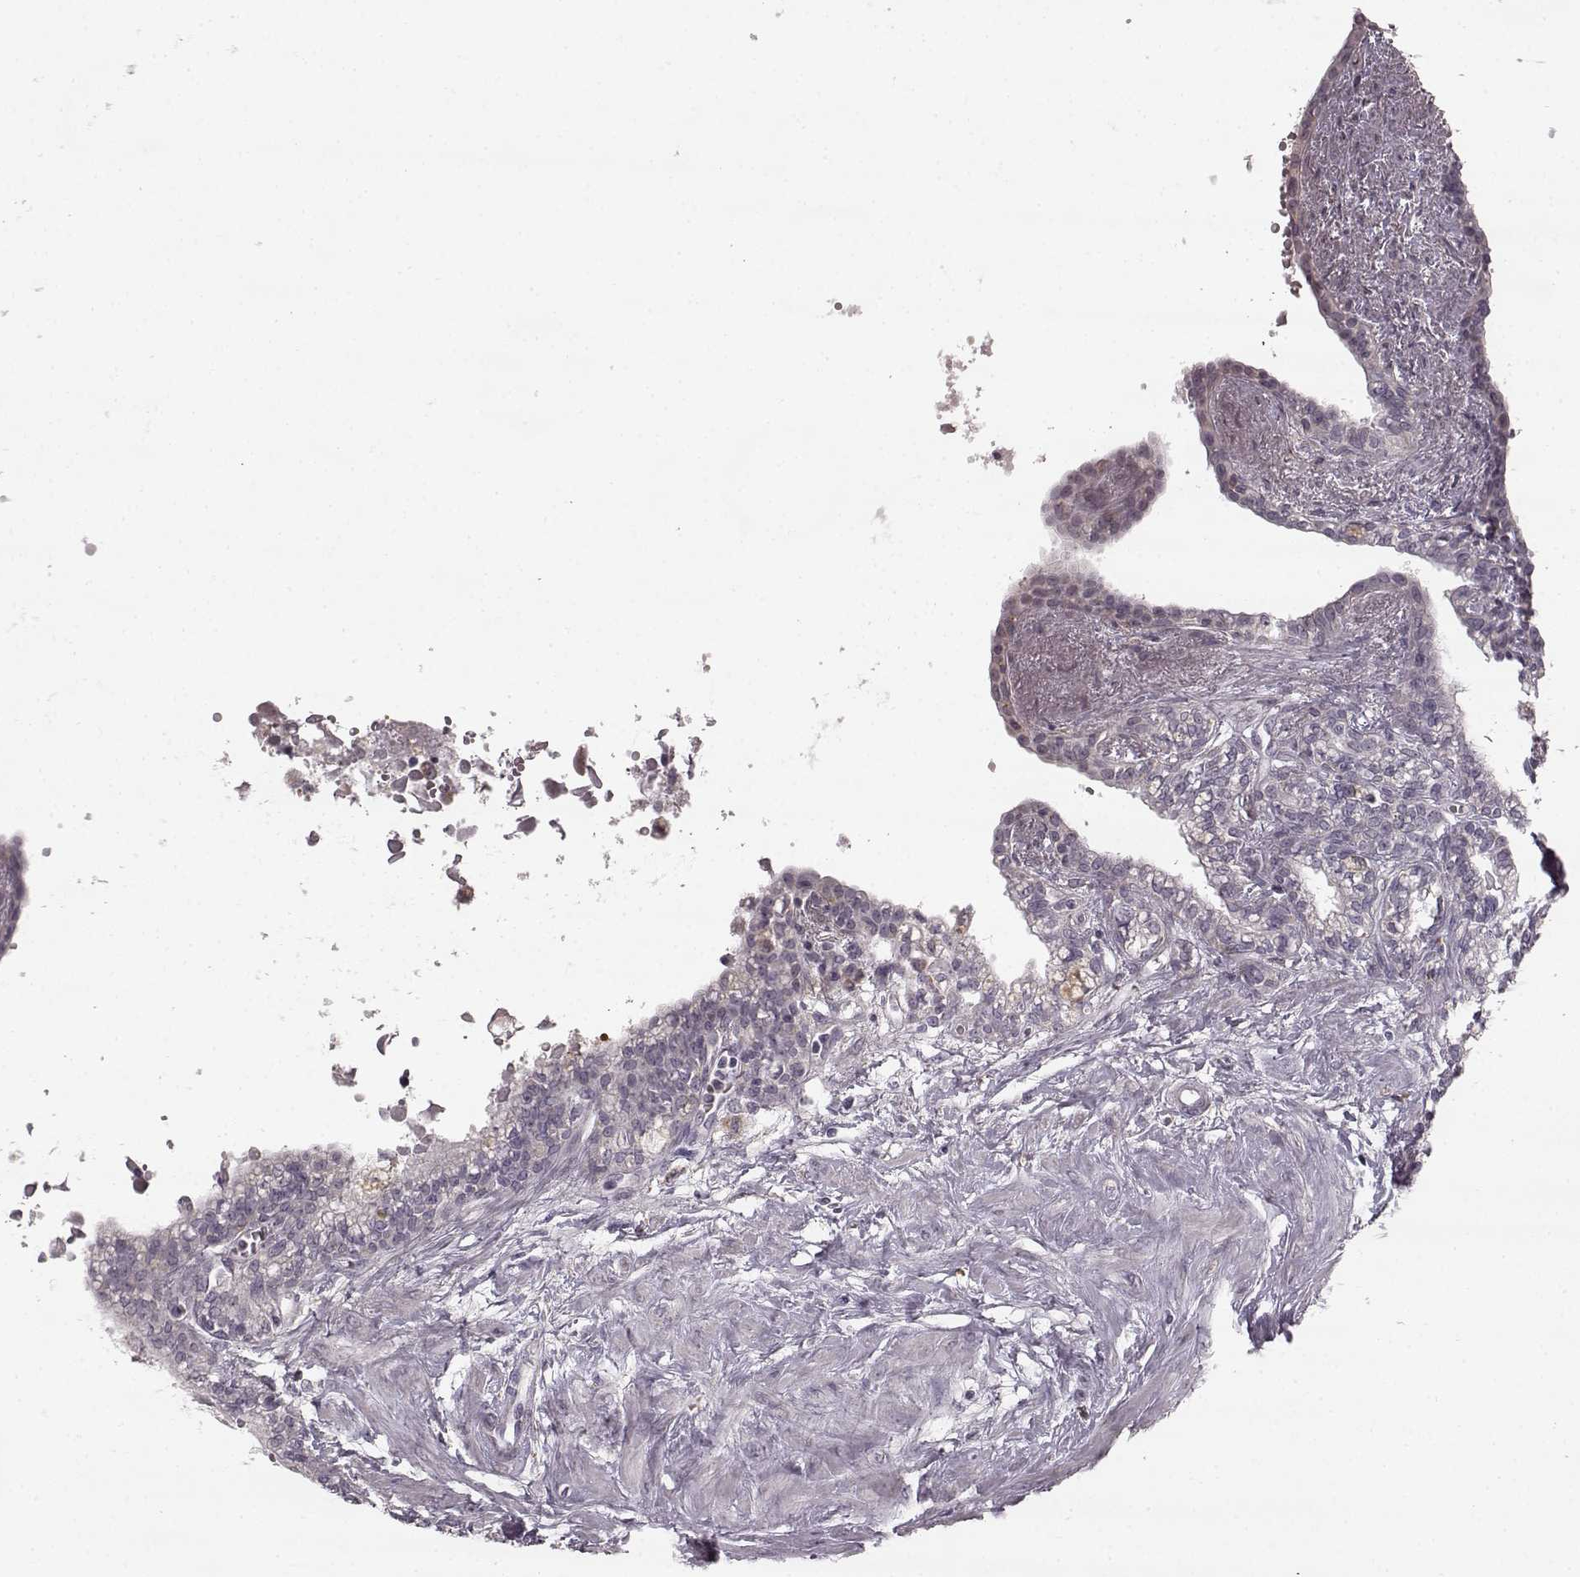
{"staining": {"intensity": "weak", "quantity": "25%-75%", "location": "cytoplasmic/membranous"}, "tissue": "seminal vesicle", "cell_type": "Glandular cells", "image_type": "normal", "snomed": [{"axis": "morphology", "description": "Normal tissue, NOS"}, {"axis": "morphology", "description": "Urothelial carcinoma, NOS"}, {"axis": "topography", "description": "Urinary bladder"}, {"axis": "topography", "description": "Seminal veicle"}], "caption": "Immunohistochemistry (IHC) histopathology image of benign seminal vesicle stained for a protein (brown), which shows low levels of weak cytoplasmic/membranous positivity in approximately 25%-75% of glandular cells.", "gene": "HMMR", "patient": {"sex": "male", "age": 76}}